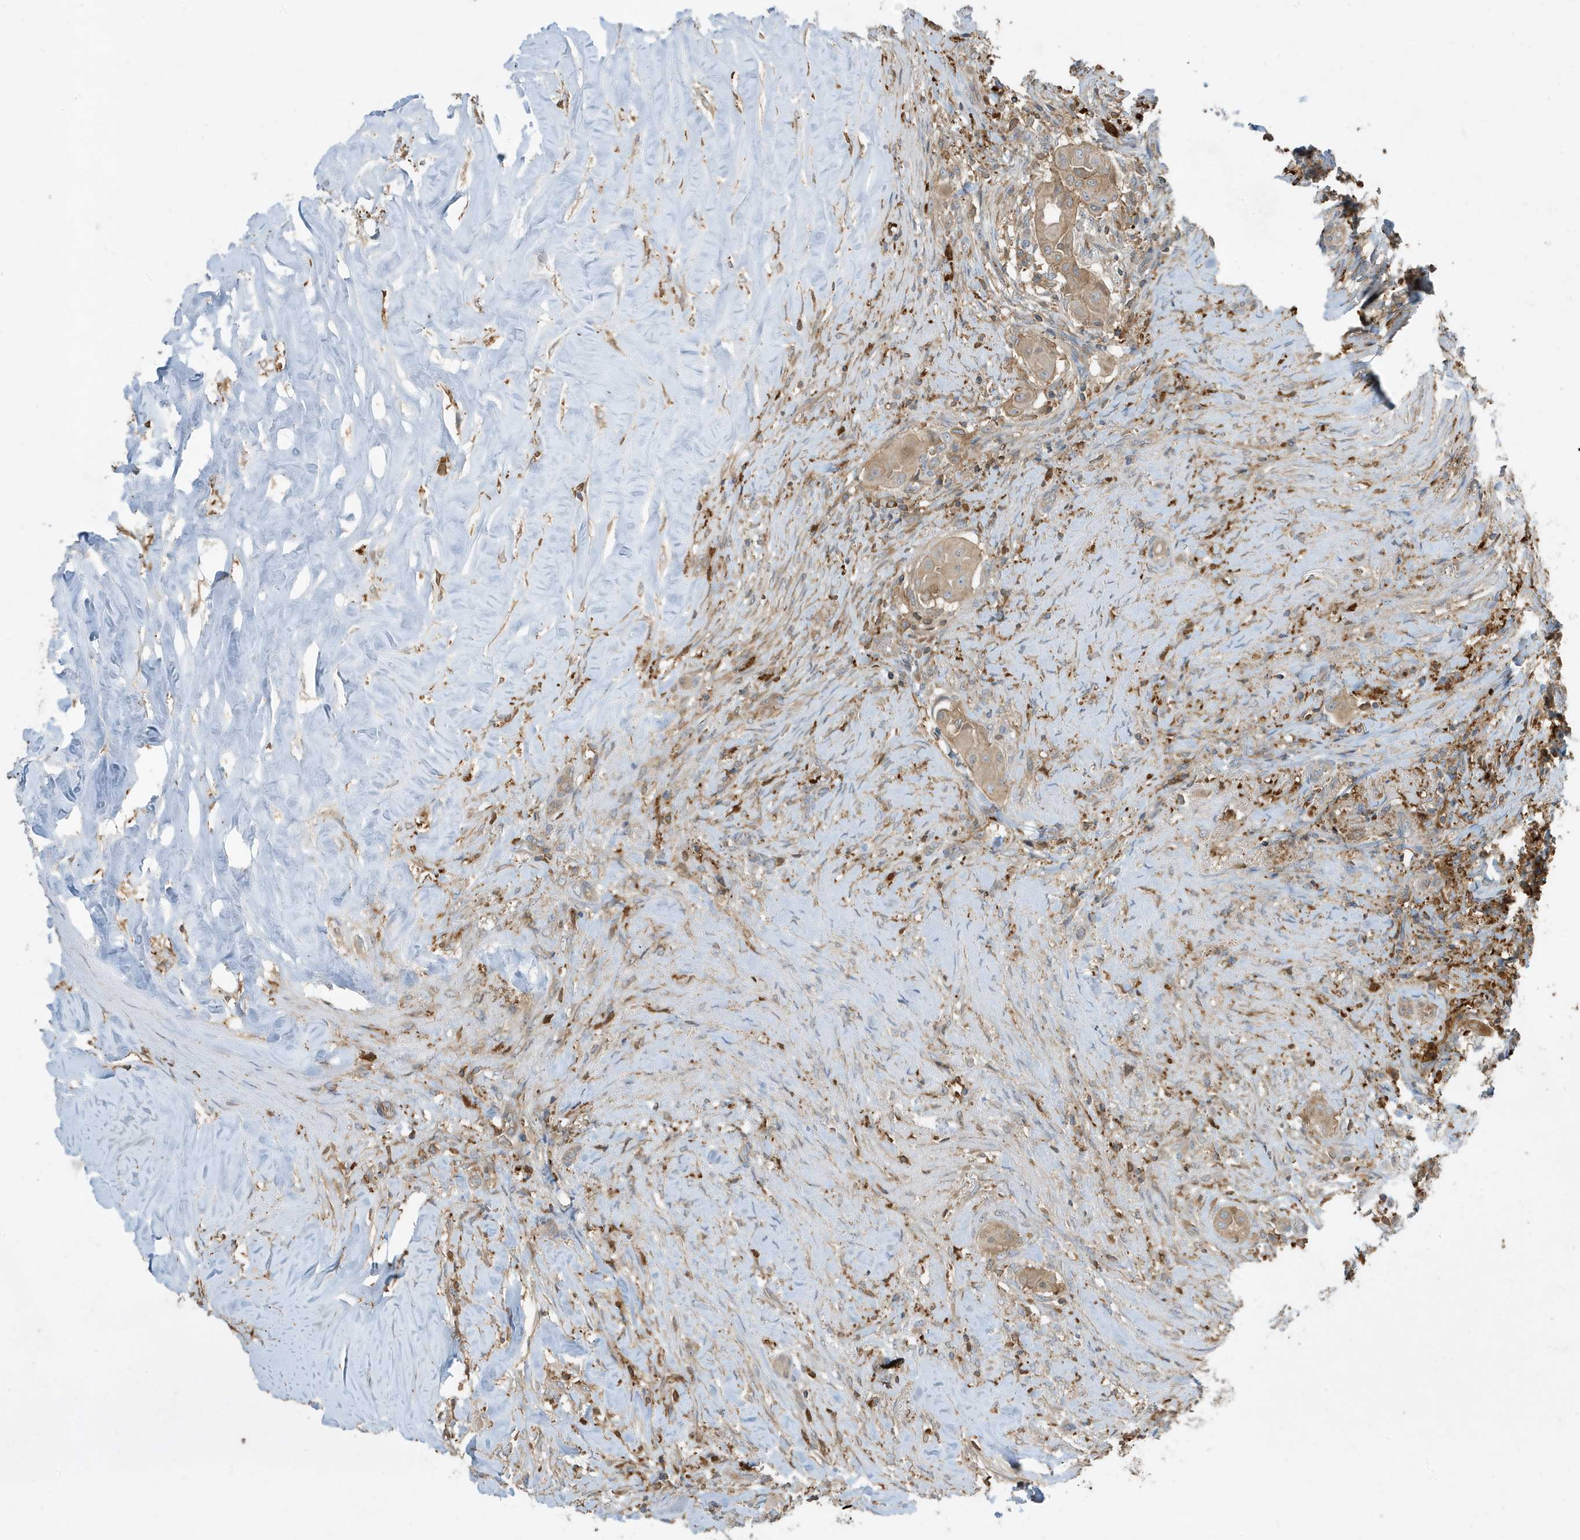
{"staining": {"intensity": "moderate", "quantity": ">75%", "location": "cytoplasmic/membranous"}, "tissue": "thyroid cancer", "cell_type": "Tumor cells", "image_type": "cancer", "snomed": [{"axis": "morphology", "description": "Papillary adenocarcinoma, NOS"}, {"axis": "topography", "description": "Thyroid gland"}], "caption": "Brown immunohistochemical staining in human thyroid cancer reveals moderate cytoplasmic/membranous staining in approximately >75% of tumor cells.", "gene": "ABTB1", "patient": {"sex": "female", "age": 59}}